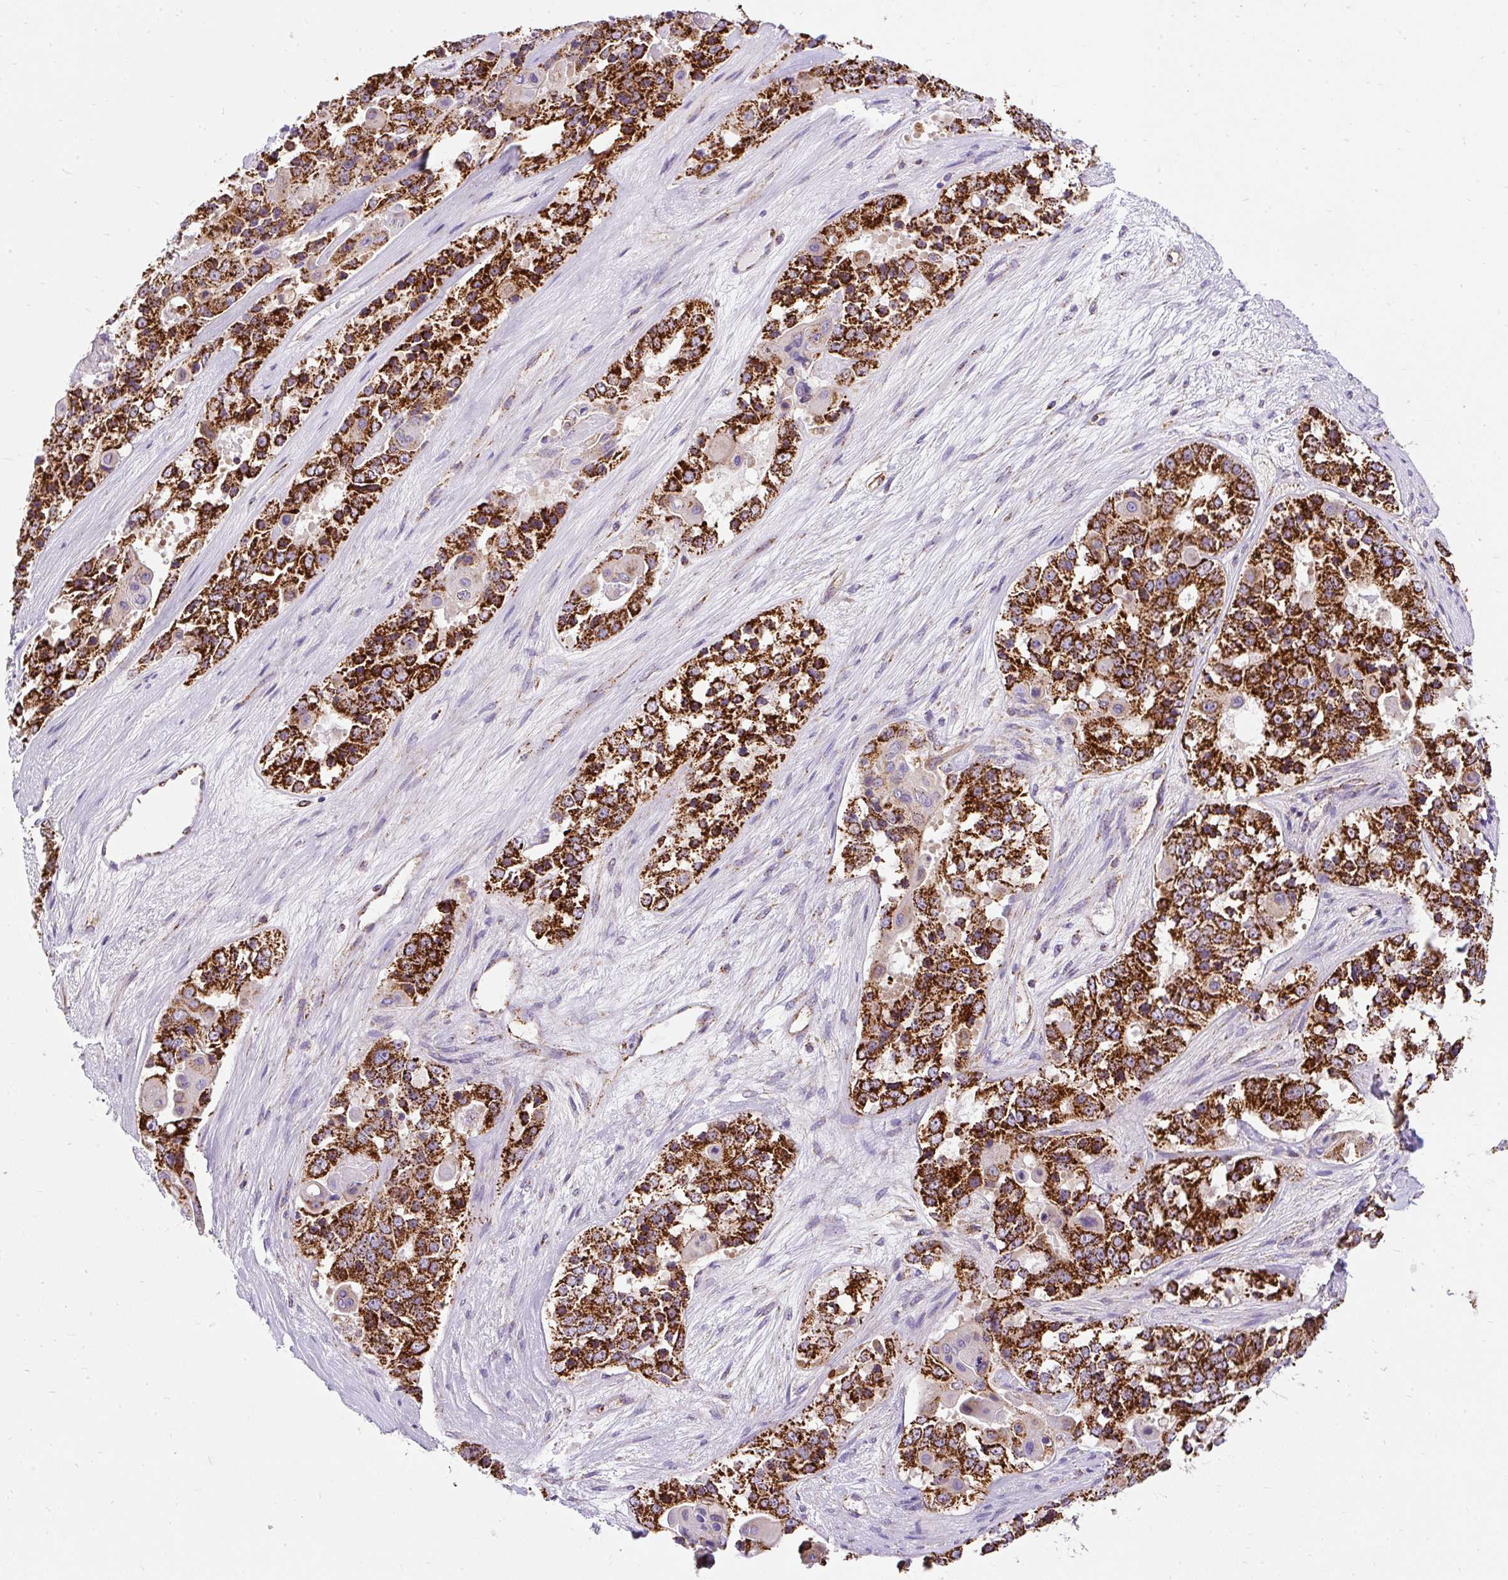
{"staining": {"intensity": "strong", "quantity": ">75%", "location": "cytoplasmic/membranous"}, "tissue": "ovarian cancer", "cell_type": "Tumor cells", "image_type": "cancer", "snomed": [{"axis": "morphology", "description": "Carcinoma, endometroid"}, {"axis": "topography", "description": "Ovary"}], "caption": "Ovarian endometroid carcinoma tissue shows strong cytoplasmic/membranous expression in approximately >75% of tumor cells", "gene": "CEP290", "patient": {"sex": "female", "age": 51}}